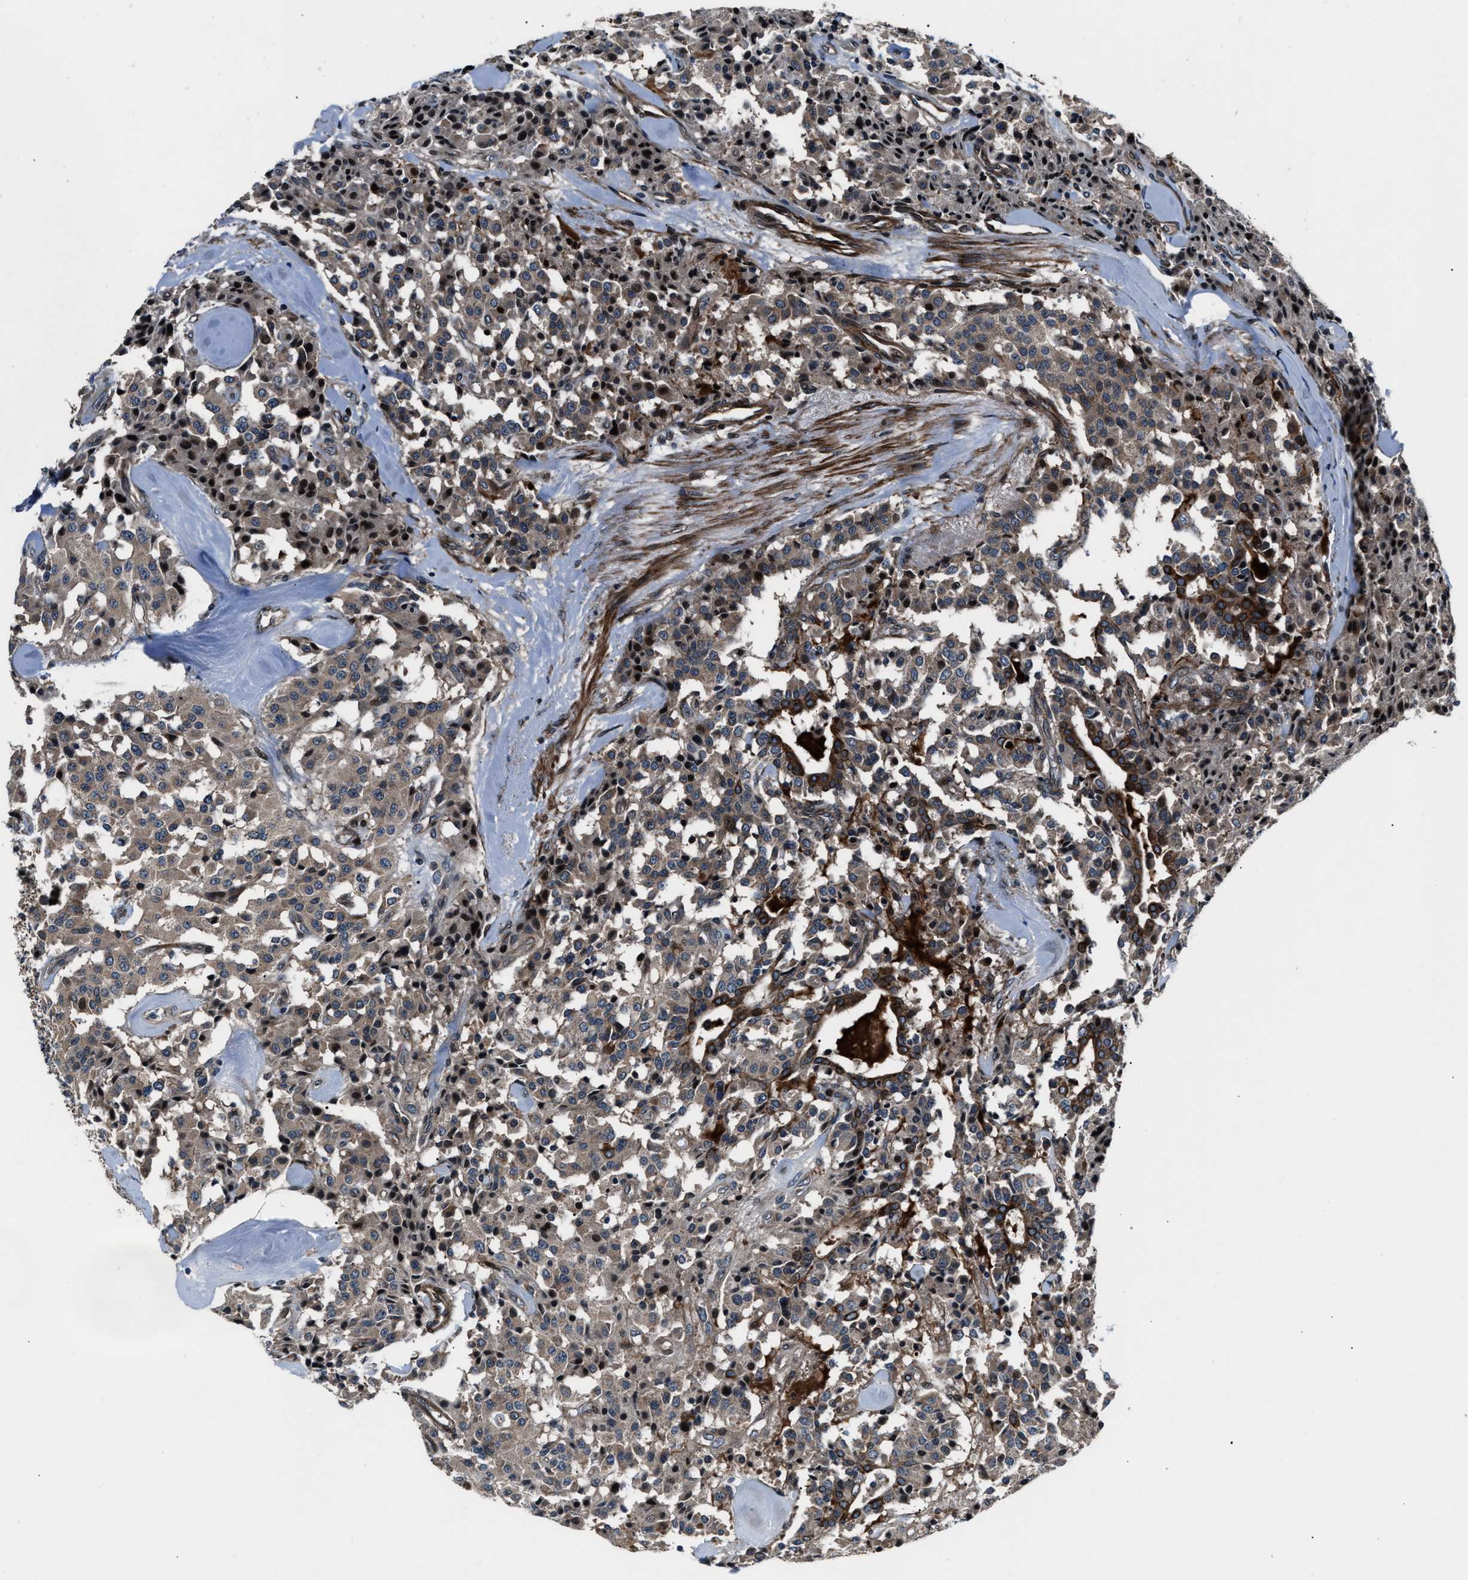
{"staining": {"intensity": "weak", "quantity": ">75%", "location": "cytoplasmic/membranous"}, "tissue": "carcinoid", "cell_type": "Tumor cells", "image_type": "cancer", "snomed": [{"axis": "morphology", "description": "Carcinoid, malignant, NOS"}, {"axis": "topography", "description": "Lung"}], "caption": "Protein expression analysis of human malignant carcinoid reveals weak cytoplasmic/membranous positivity in approximately >75% of tumor cells. (brown staining indicates protein expression, while blue staining denotes nuclei).", "gene": "DYNC2I1", "patient": {"sex": "male", "age": 30}}